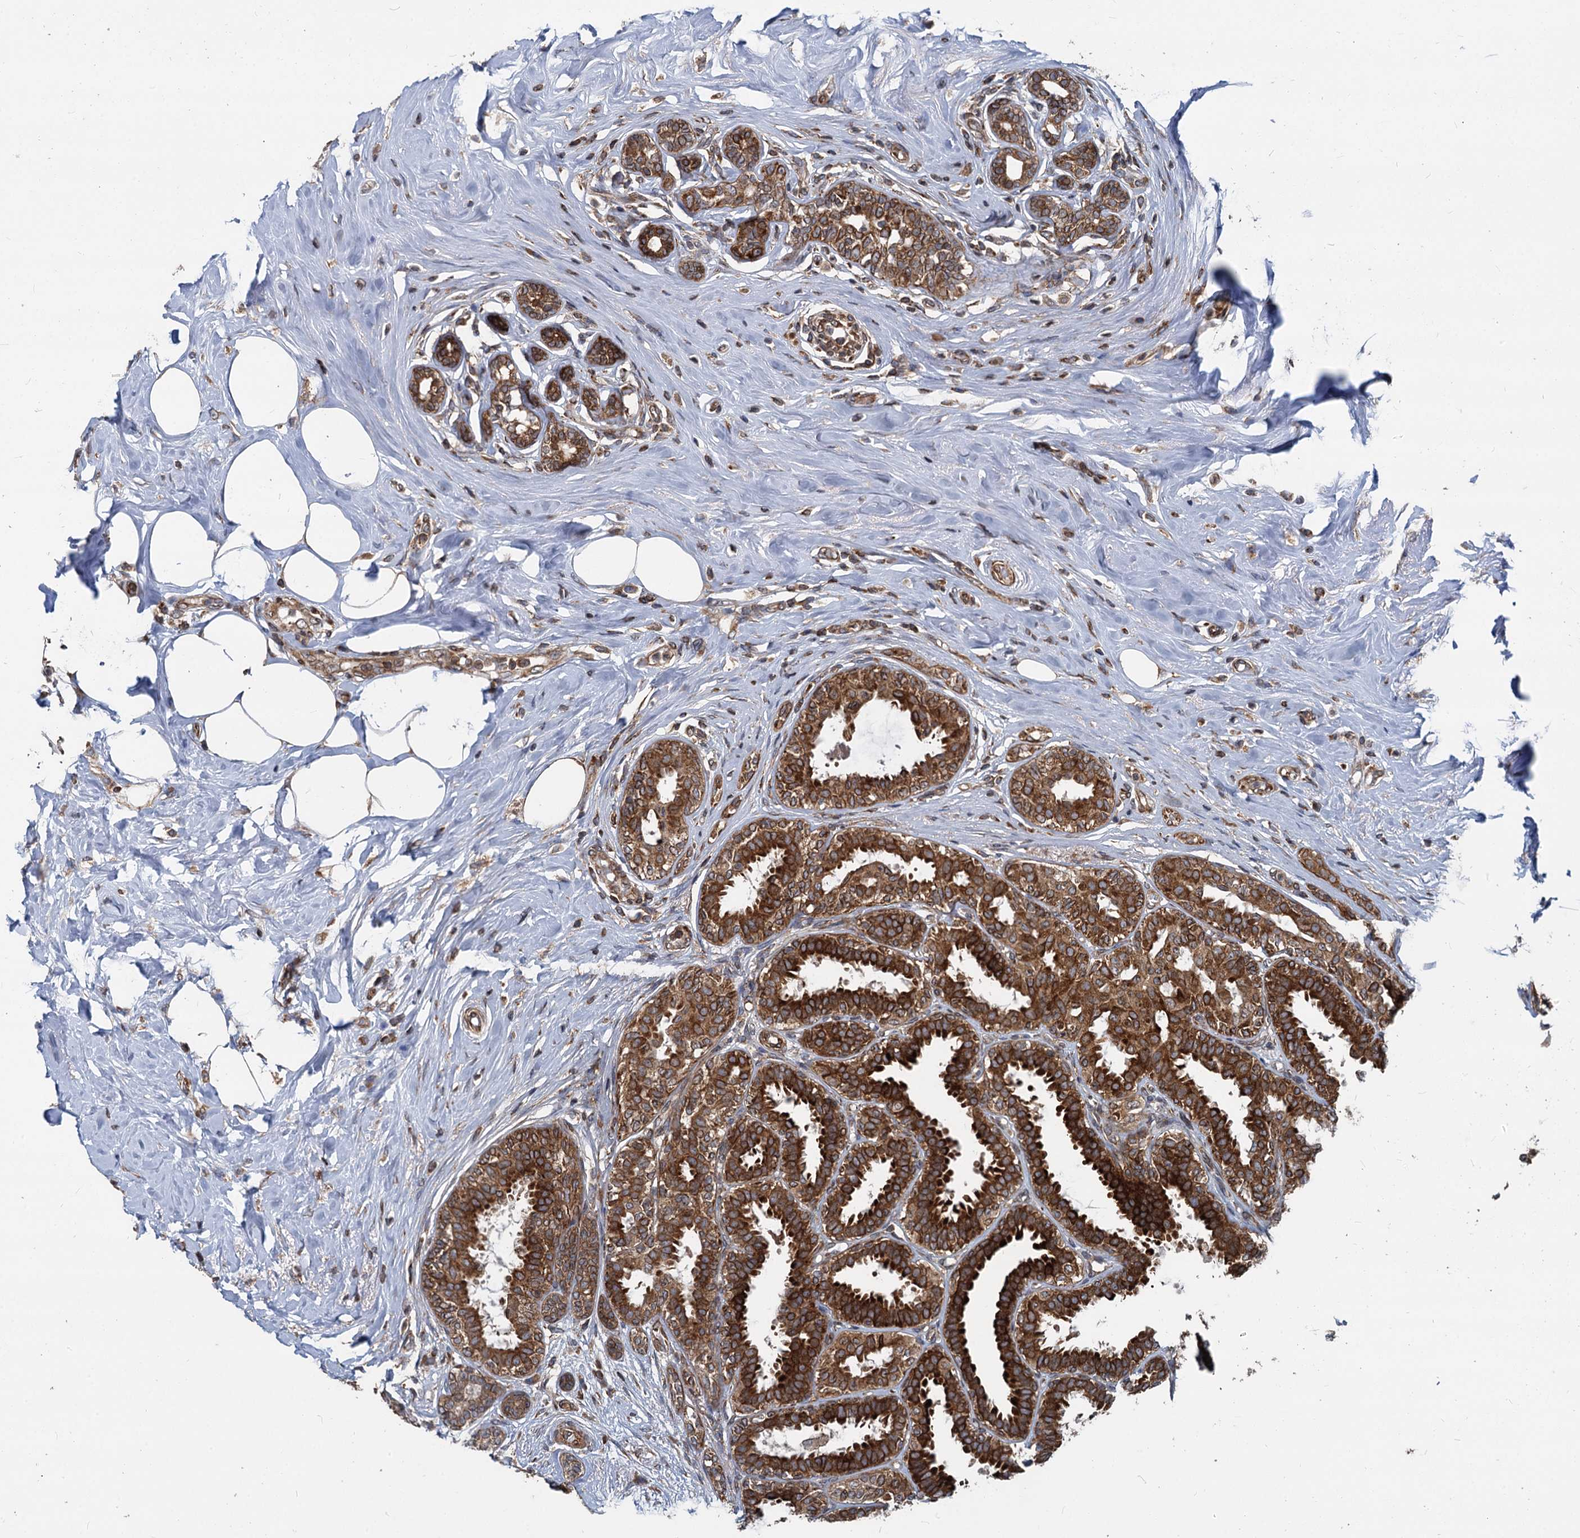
{"staining": {"intensity": "strong", "quantity": ">75%", "location": "cytoplasmic/membranous"}, "tissue": "breast cancer", "cell_type": "Tumor cells", "image_type": "cancer", "snomed": [{"axis": "morphology", "description": "Lobular carcinoma"}, {"axis": "topography", "description": "Breast"}], "caption": "A histopathology image of lobular carcinoma (breast) stained for a protein shows strong cytoplasmic/membranous brown staining in tumor cells. The staining is performed using DAB brown chromogen to label protein expression. The nuclei are counter-stained blue using hematoxylin.", "gene": "STIM1", "patient": {"sex": "female", "age": 51}}